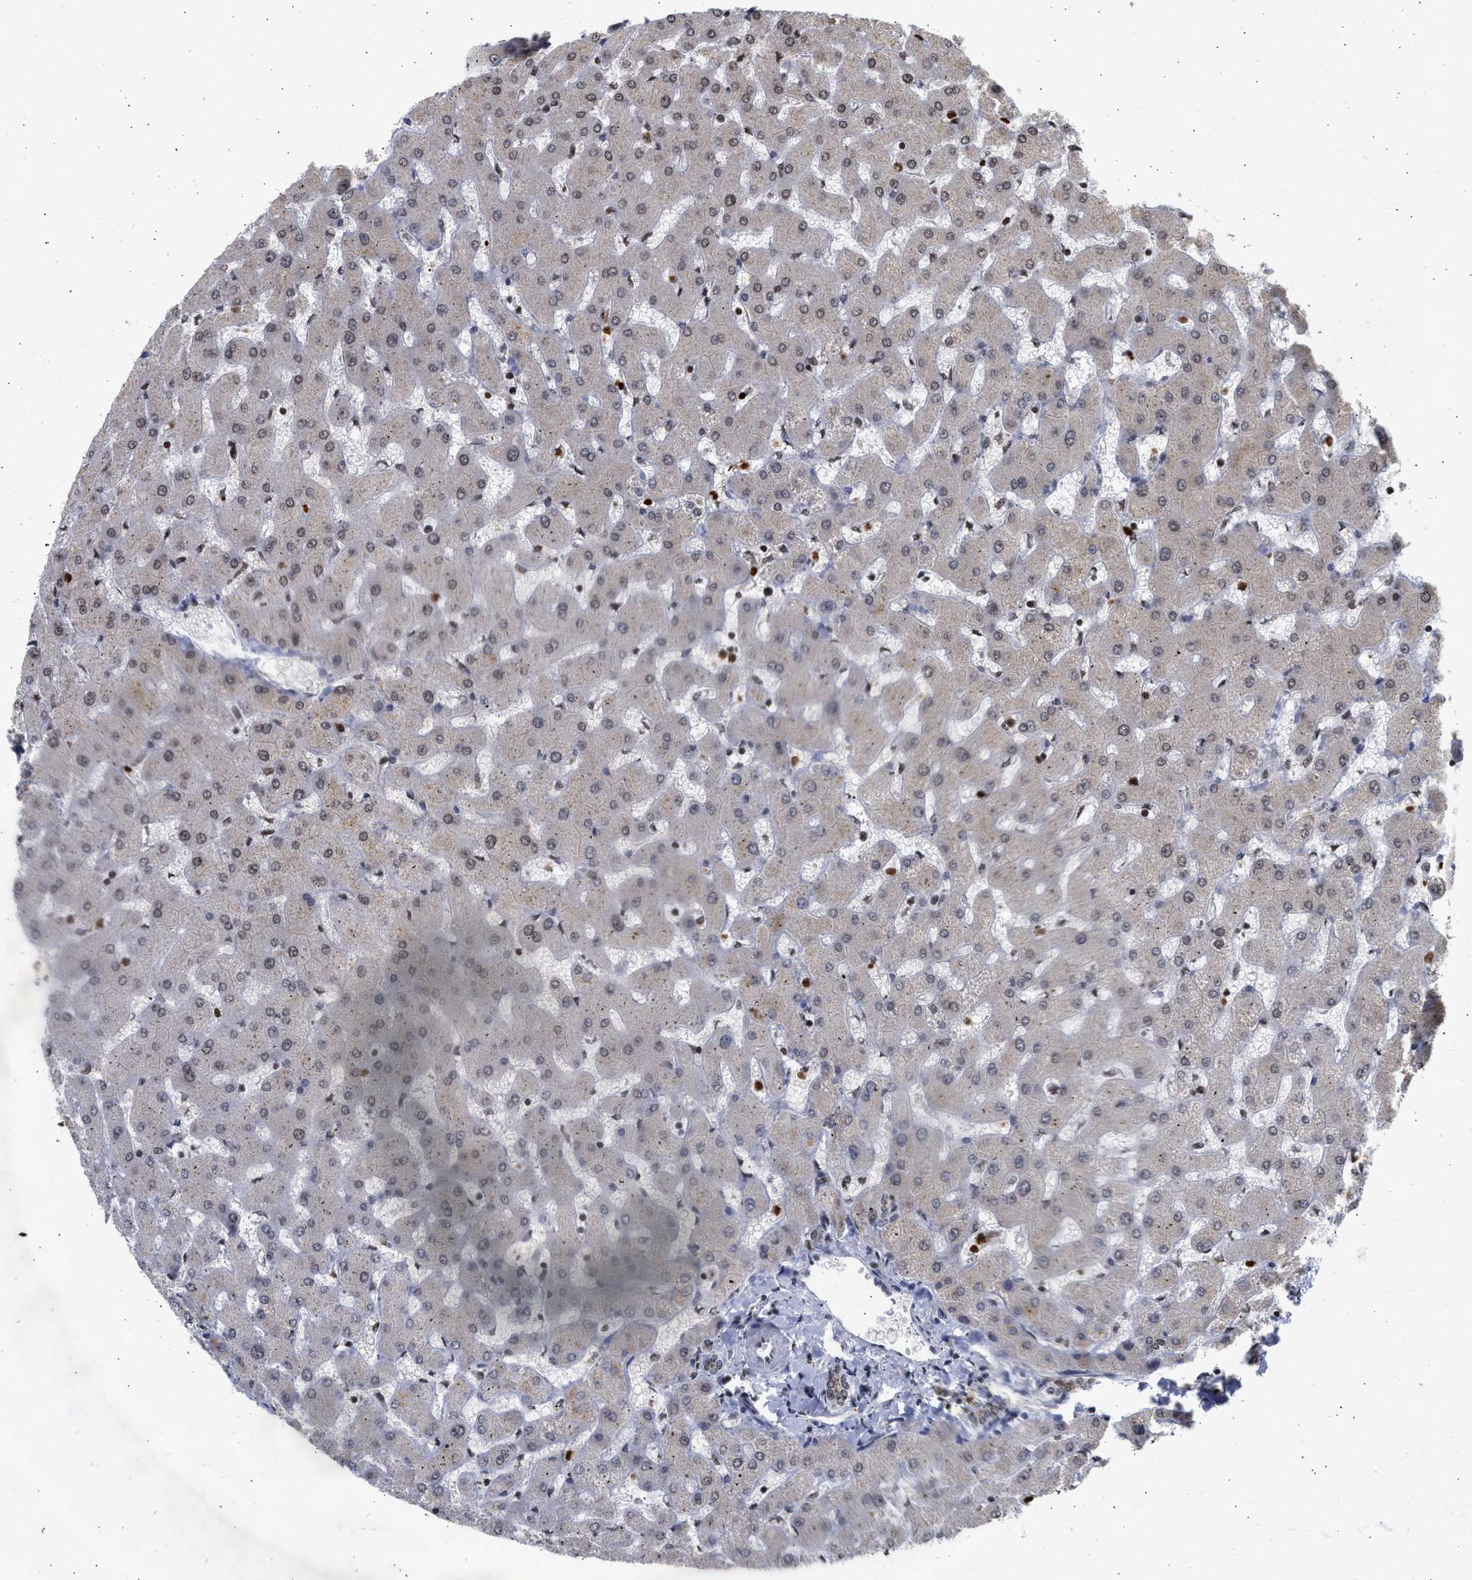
{"staining": {"intensity": "weak", "quantity": "<25%", "location": "nuclear"}, "tissue": "liver", "cell_type": "Cholangiocytes", "image_type": "normal", "snomed": [{"axis": "morphology", "description": "Normal tissue, NOS"}, {"axis": "topography", "description": "Liver"}], "caption": "Human liver stained for a protein using immunohistochemistry (IHC) exhibits no expression in cholangiocytes.", "gene": "ENSG00000142539", "patient": {"sex": "female", "age": 63}}